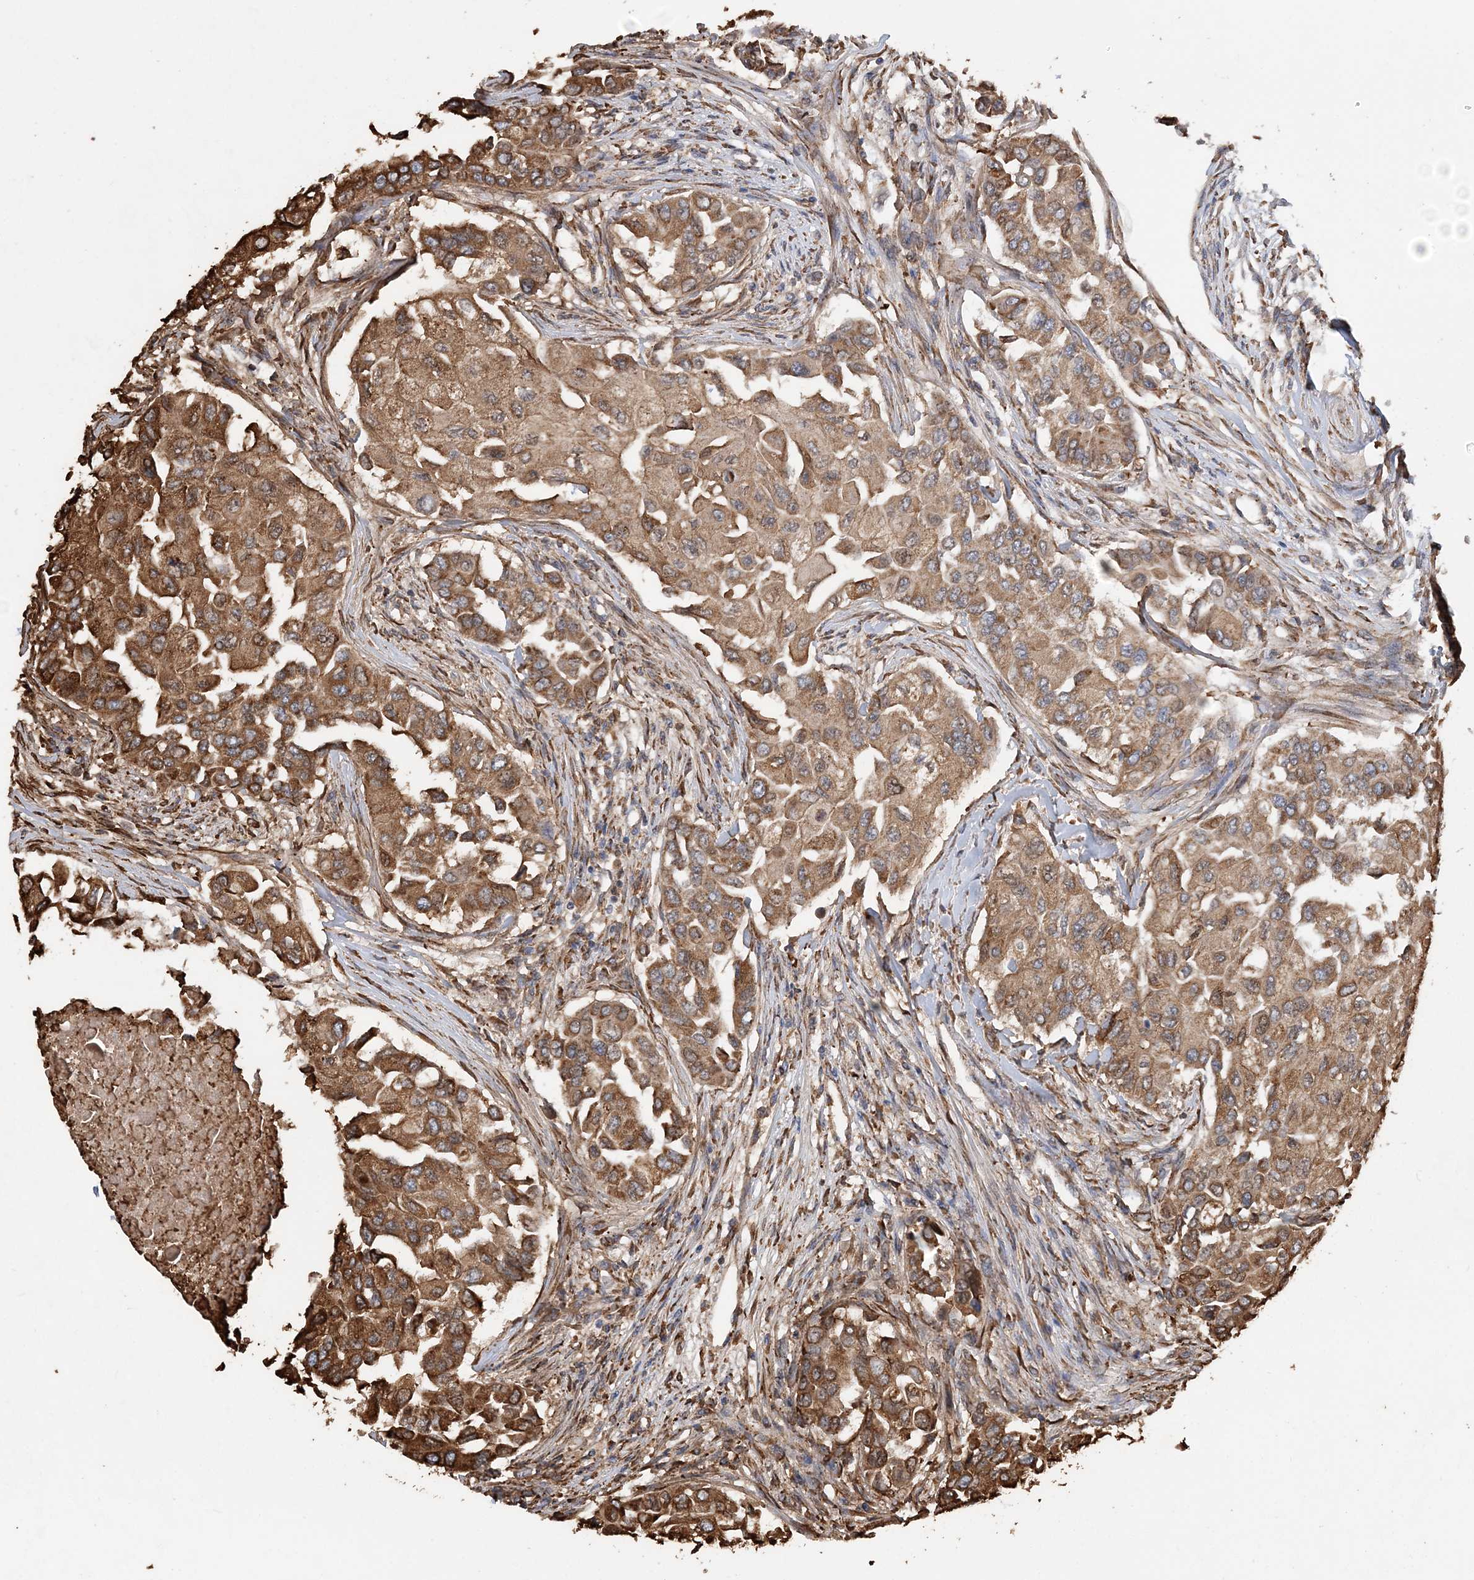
{"staining": {"intensity": "moderate", "quantity": ">75%", "location": "cytoplasmic/membranous"}, "tissue": "breast cancer", "cell_type": "Tumor cells", "image_type": "cancer", "snomed": [{"axis": "morphology", "description": "Normal tissue, NOS"}, {"axis": "morphology", "description": "Duct carcinoma"}, {"axis": "topography", "description": "Breast"}], "caption": "This is an image of IHC staining of breast cancer (intraductal carcinoma), which shows moderate positivity in the cytoplasmic/membranous of tumor cells.", "gene": "WDR12", "patient": {"sex": "female", "age": 49}}